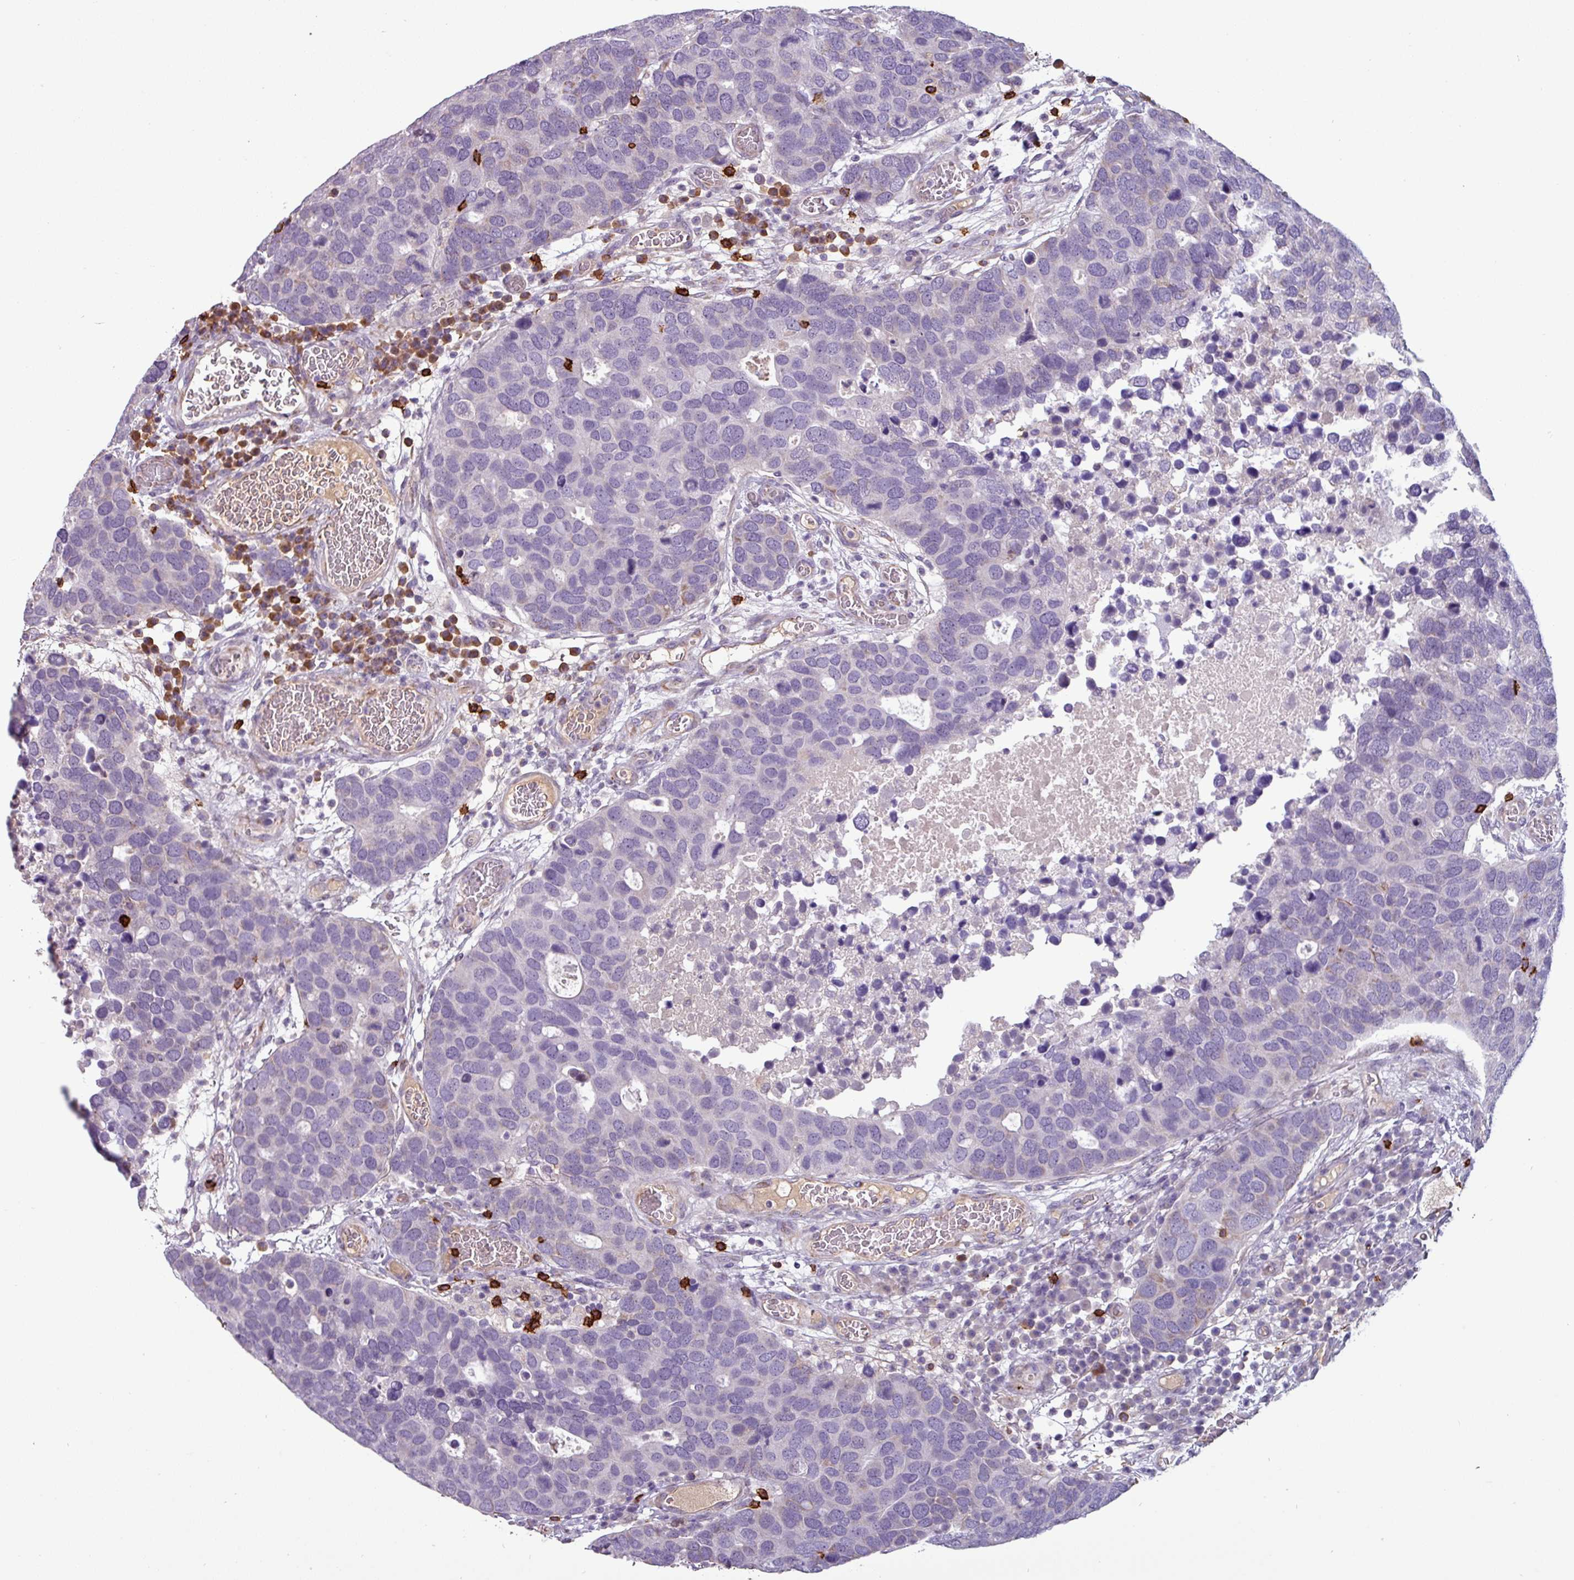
{"staining": {"intensity": "negative", "quantity": "none", "location": "none"}, "tissue": "breast cancer", "cell_type": "Tumor cells", "image_type": "cancer", "snomed": [{"axis": "morphology", "description": "Duct carcinoma"}, {"axis": "topography", "description": "Breast"}], "caption": "Intraductal carcinoma (breast) was stained to show a protein in brown. There is no significant positivity in tumor cells.", "gene": "CD8A", "patient": {"sex": "female", "age": 83}}